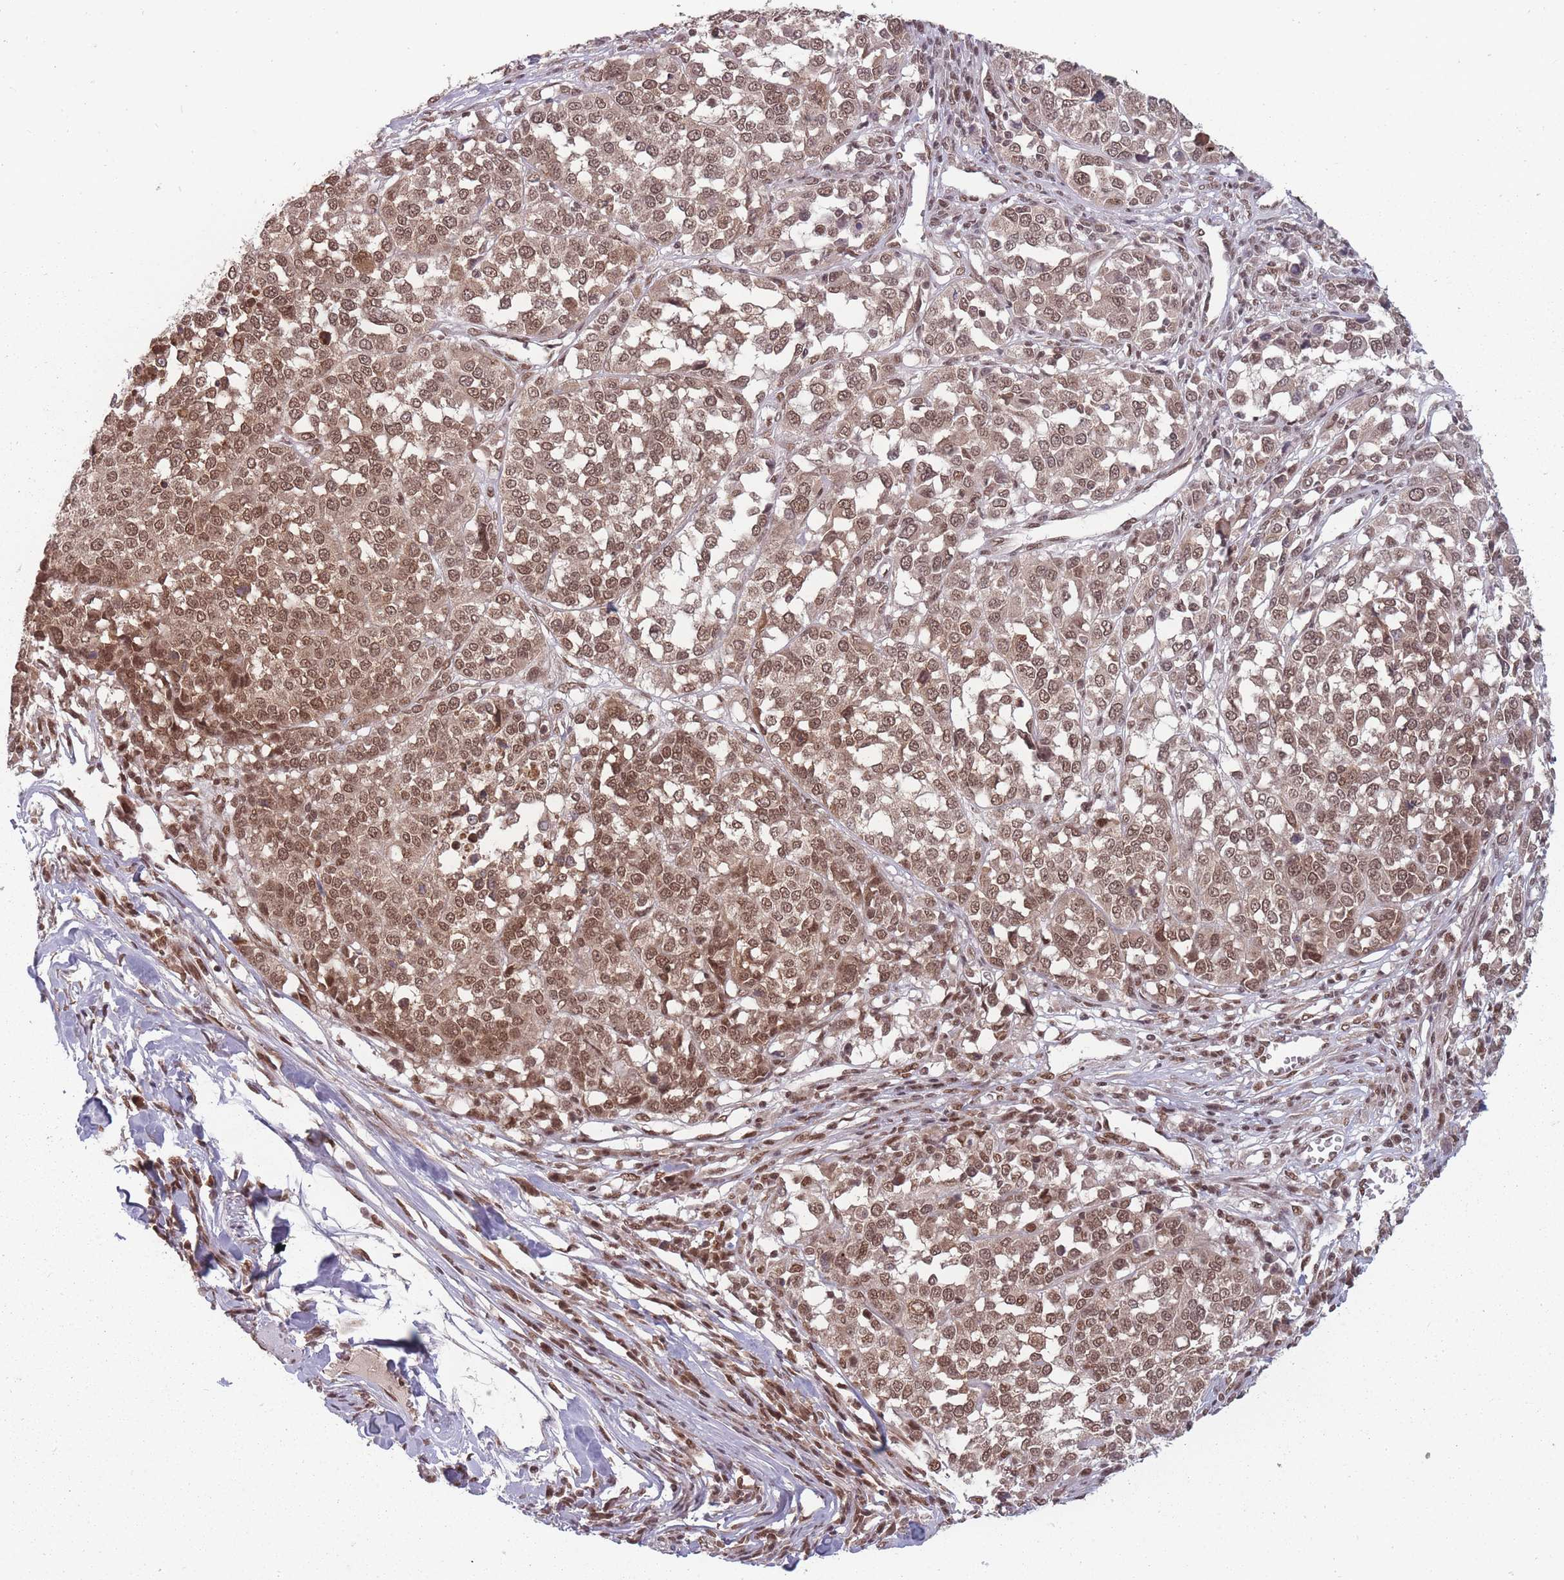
{"staining": {"intensity": "moderate", "quantity": ">75%", "location": "nuclear"}, "tissue": "melanoma", "cell_type": "Tumor cells", "image_type": "cancer", "snomed": [{"axis": "morphology", "description": "Malignant melanoma, Metastatic site"}, {"axis": "topography", "description": "Lymph node"}], "caption": "DAB immunohistochemical staining of melanoma displays moderate nuclear protein staining in about >75% of tumor cells.", "gene": "TMED3", "patient": {"sex": "male", "age": 44}}